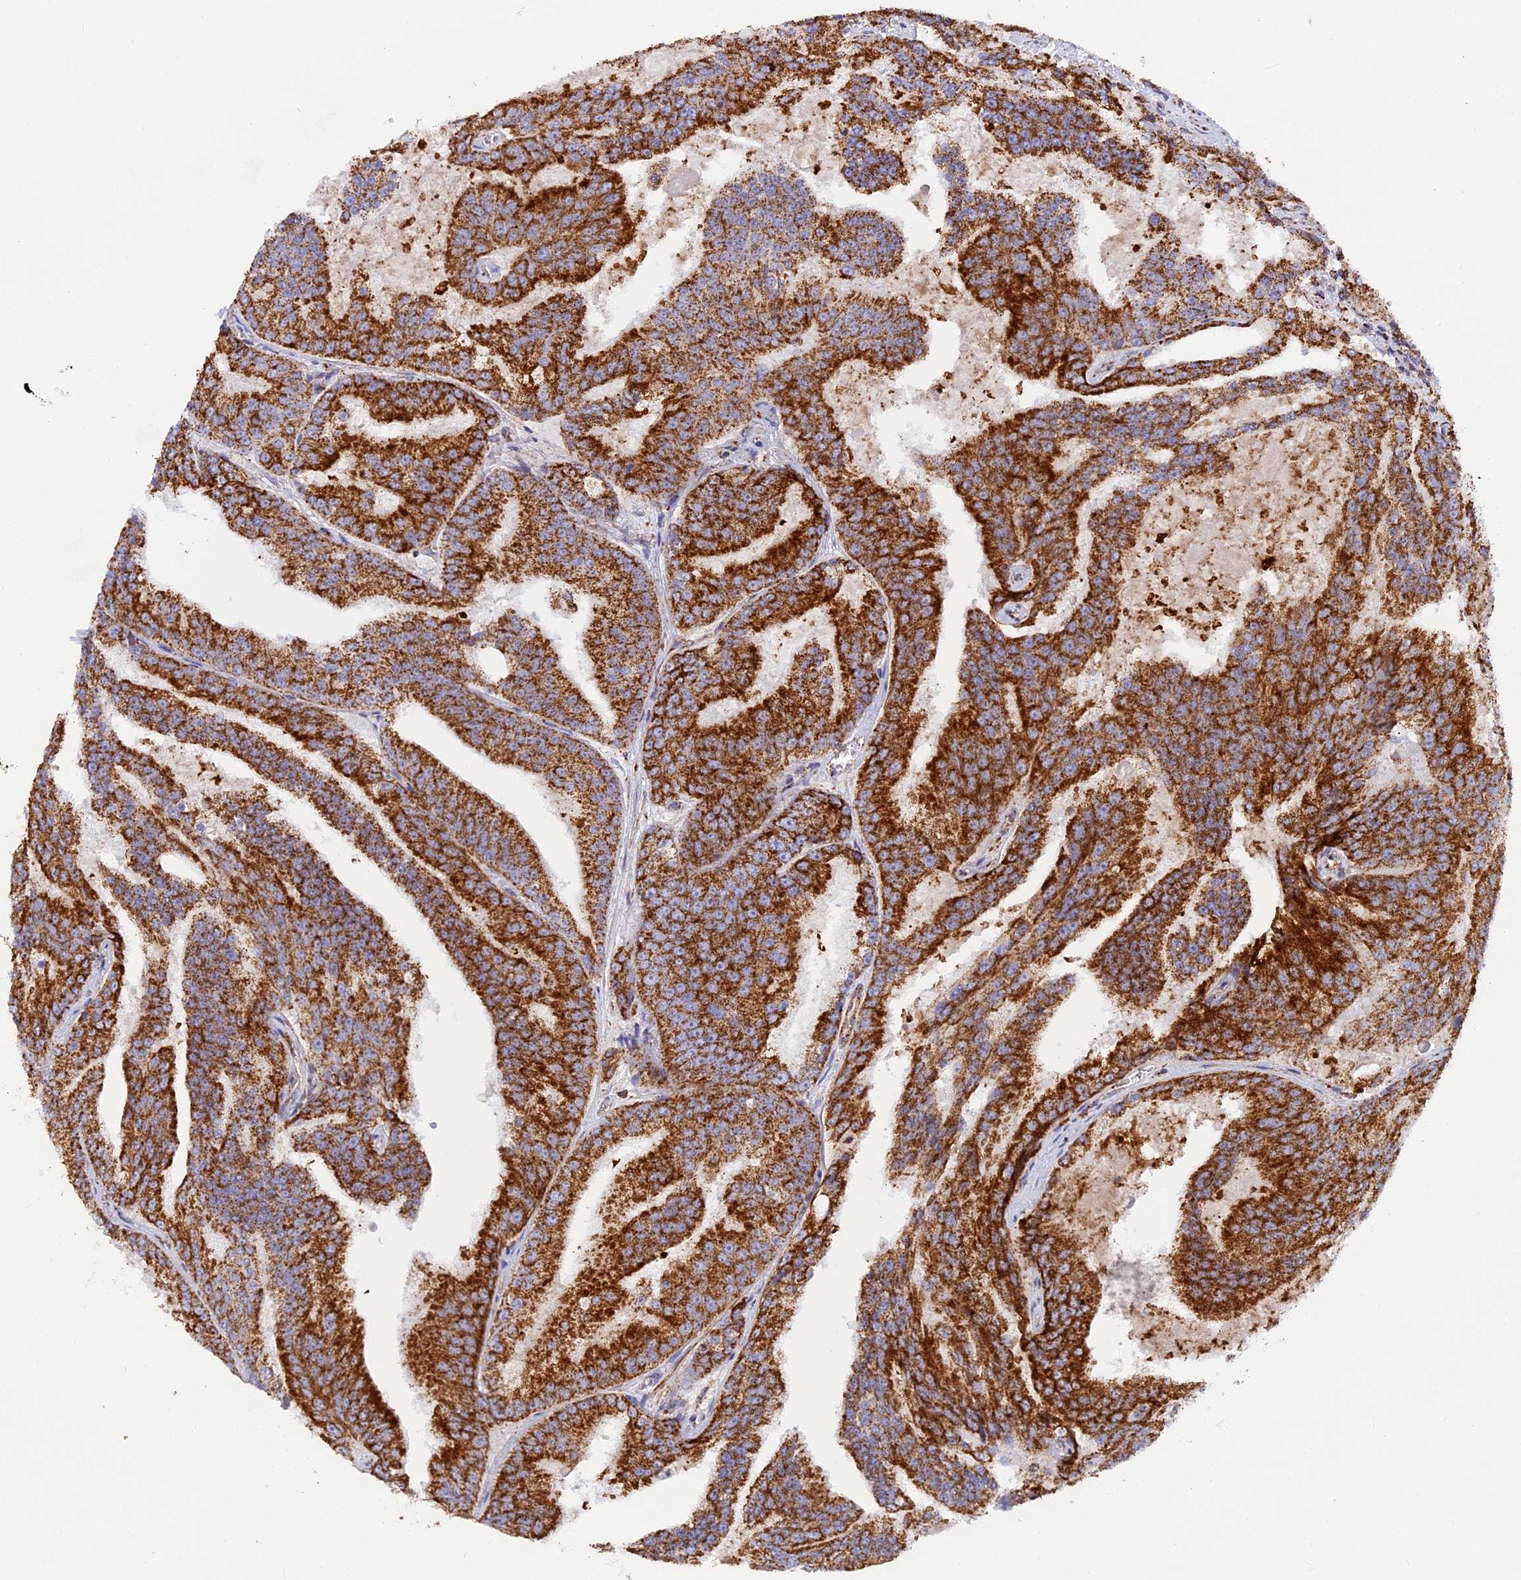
{"staining": {"intensity": "strong", "quantity": ">75%", "location": "cytoplasmic/membranous"}, "tissue": "prostate cancer", "cell_type": "Tumor cells", "image_type": "cancer", "snomed": [{"axis": "morphology", "description": "Adenocarcinoma, High grade"}, {"axis": "topography", "description": "Prostate"}], "caption": "Strong cytoplasmic/membranous protein expression is appreciated in about >75% of tumor cells in prostate cancer (adenocarcinoma (high-grade)).", "gene": "UQCRB", "patient": {"sex": "male", "age": 61}}